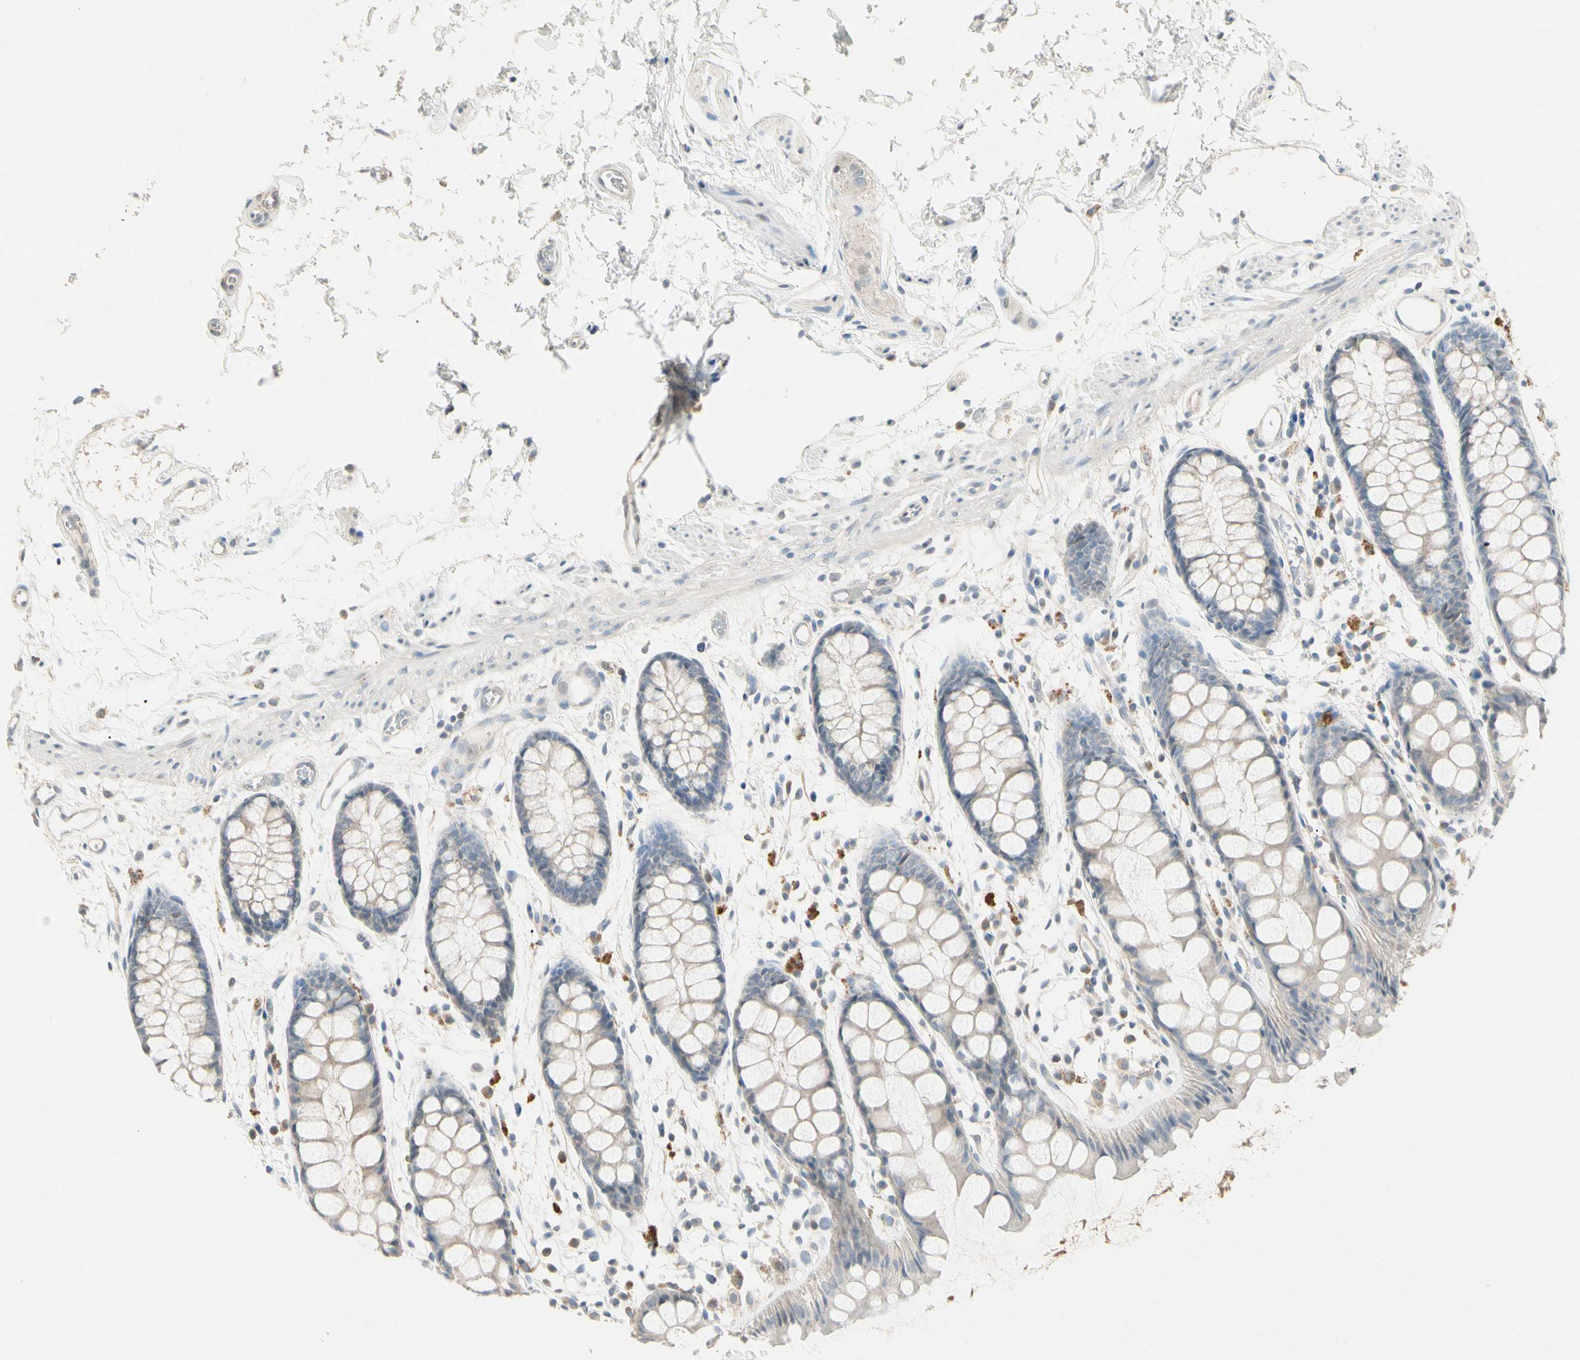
{"staining": {"intensity": "weak", "quantity": "25%-75%", "location": "cytoplasmic/membranous"}, "tissue": "rectum", "cell_type": "Glandular cells", "image_type": "normal", "snomed": [{"axis": "morphology", "description": "Normal tissue, NOS"}, {"axis": "topography", "description": "Rectum"}], "caption": "Weak cytoplasmic/membranous staining for a protein is present in approximately 25%-75% of glandular cells of unremarkable rectum using IHC.", "gene": "PRSS21", "patient": {"sex": "female", "age": 66}}